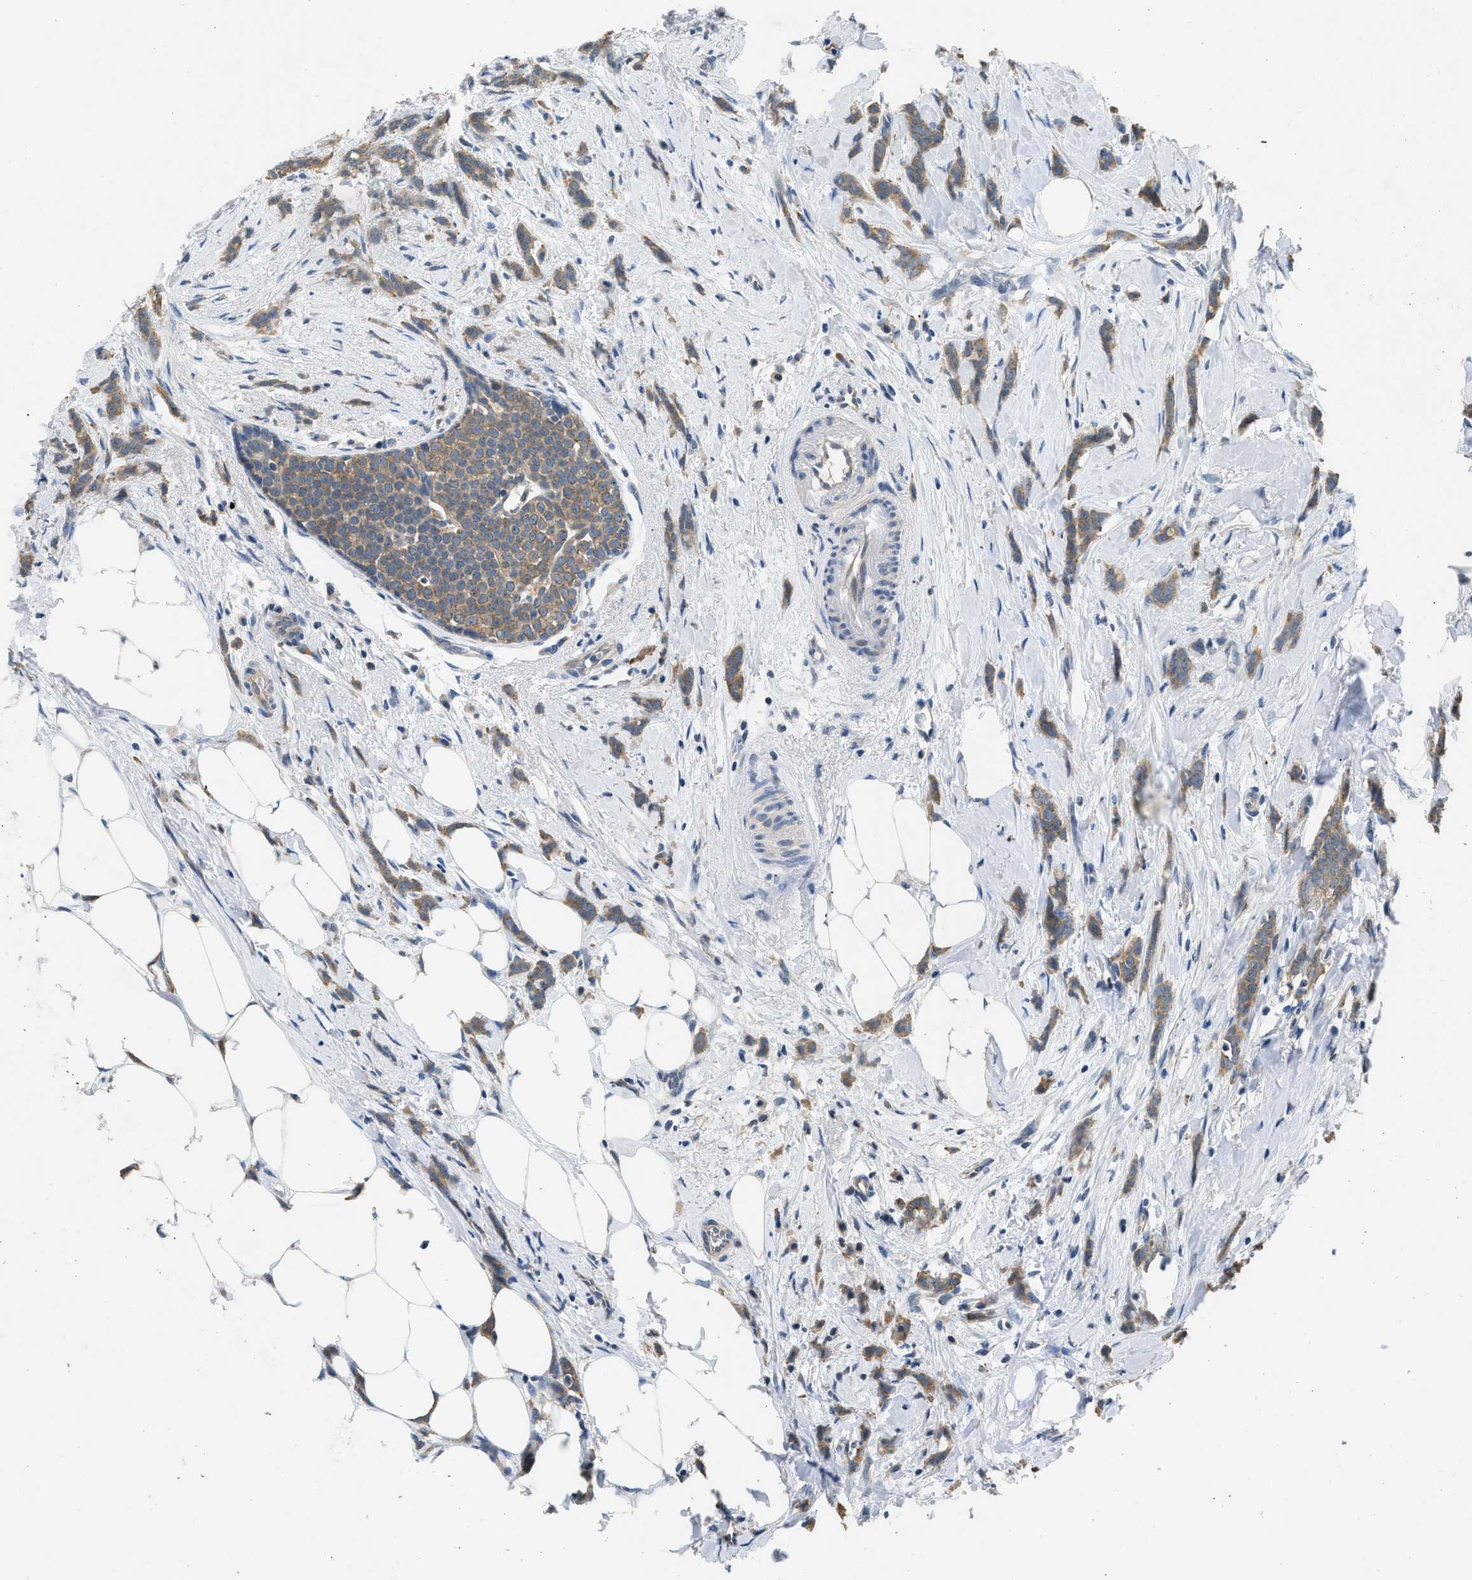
{"staining": {"intensity": "weak", "quantity": ">75%", "location": "cytoplasmic/membranous"}, "tissue": "breast cancer", "cell_type": "Tumor cells", "image_type": "cancer", "snomed": [{"axis": "morphology", "description": "Lobular carcinoma, in situ"}, {"axis": "morphology", "description": "Lobular carcinoma"}, {"axis": "topography", "description": "Breast"}], "caption": "An image showing weak cytoplasmic/membranous expression in about >75% of tumor cells in breast cancer (lobular carcinoma), as visualized by brown immunohistochemical staining.", "gene": "TOMM34", "patient": {"sex": "female", "age": 41}}